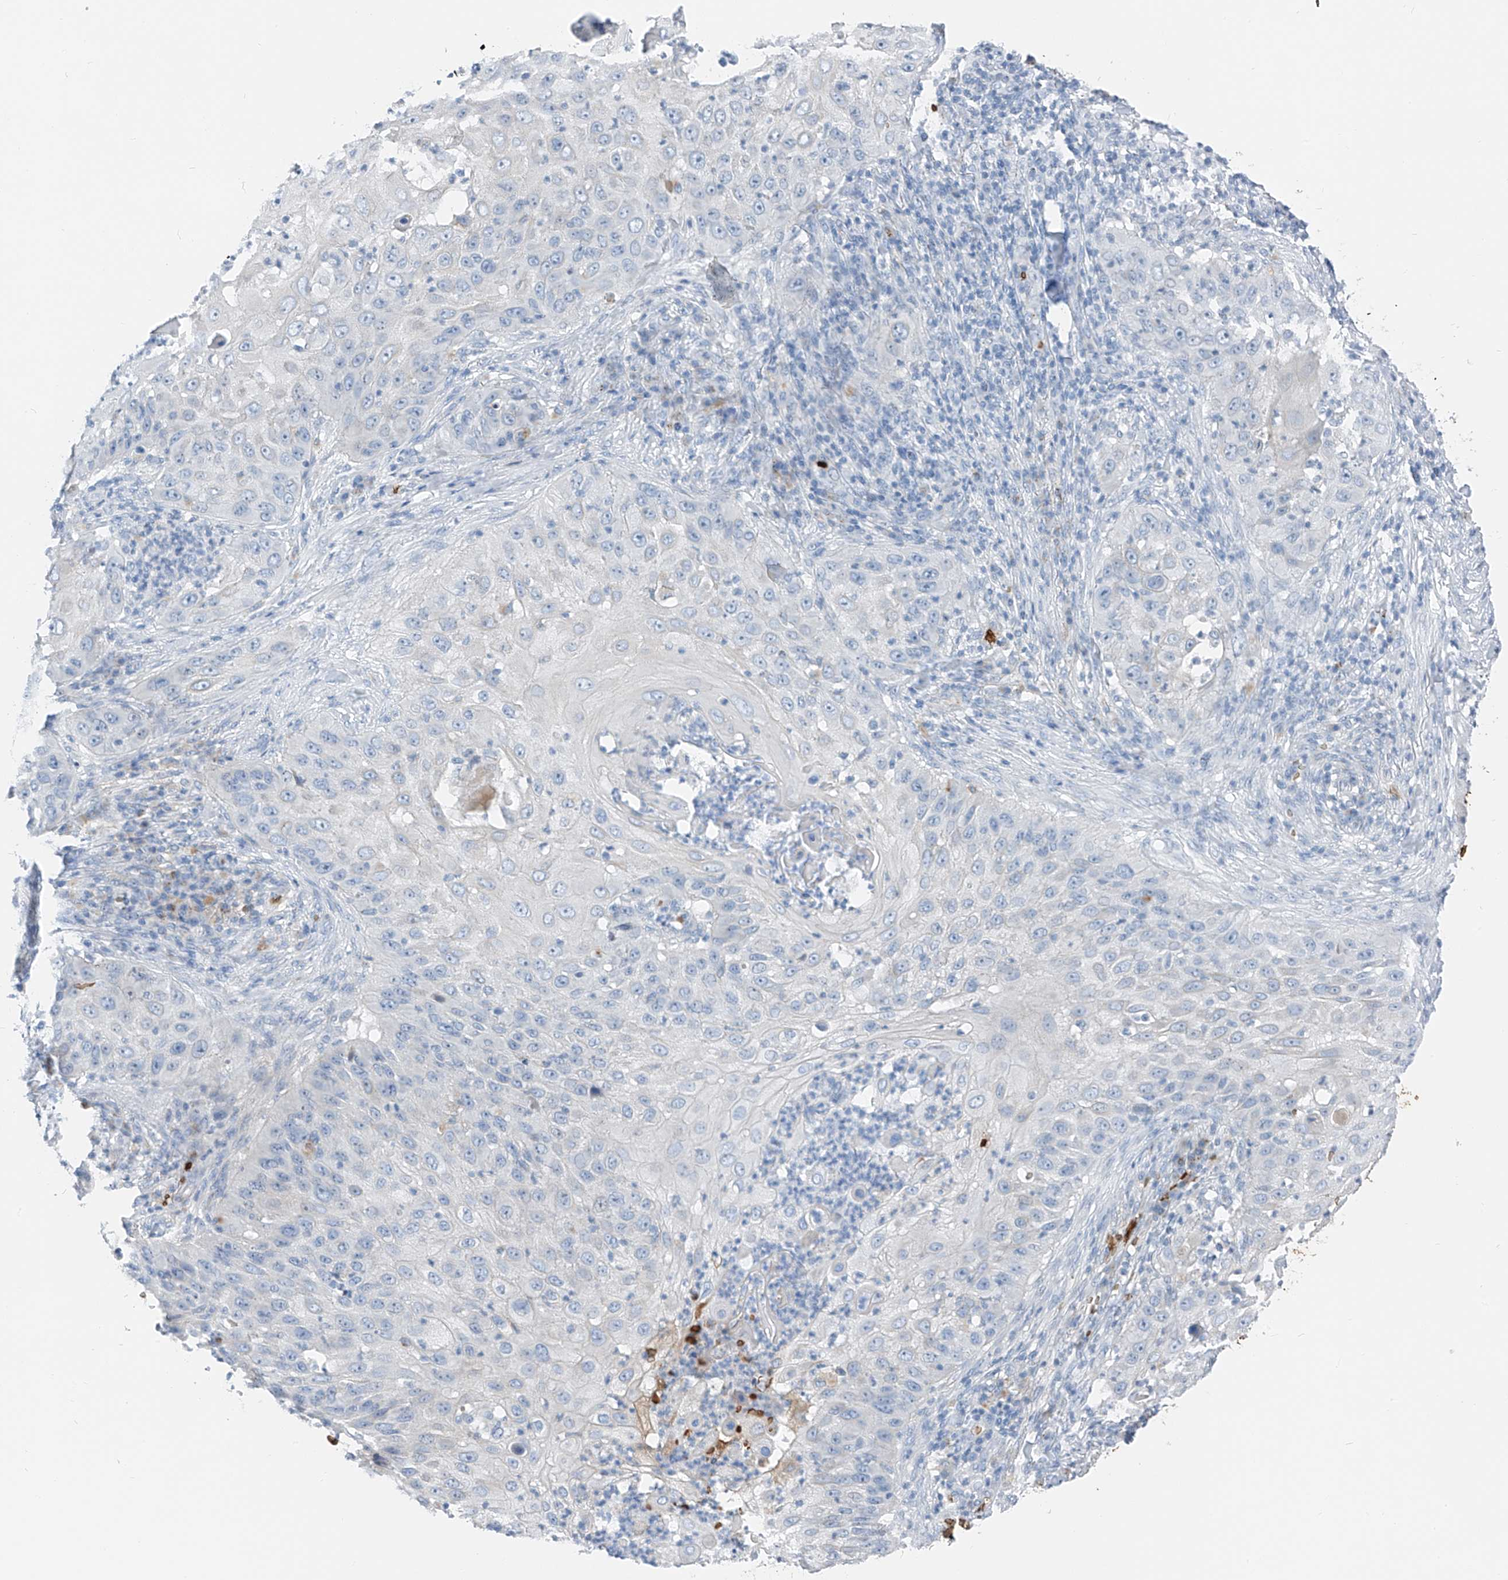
{"staining": {"intensity": "negative", "quantity": "none", "location": "none"}, "tissue": "skin cancer", "cell_type": "Tumor cells", "image_type": "cancer", "snomed": [{"axis": "morphology", "description": "Squamous cell carcinoma, NOS"}, {"axis": "topography", "description": "Skin"}], "caption": "Protein analysis of skin cancer shows no significant staining in tumor cells.", "gene": "PRSS23", "patient": {"sex": "female", "age": 44}}